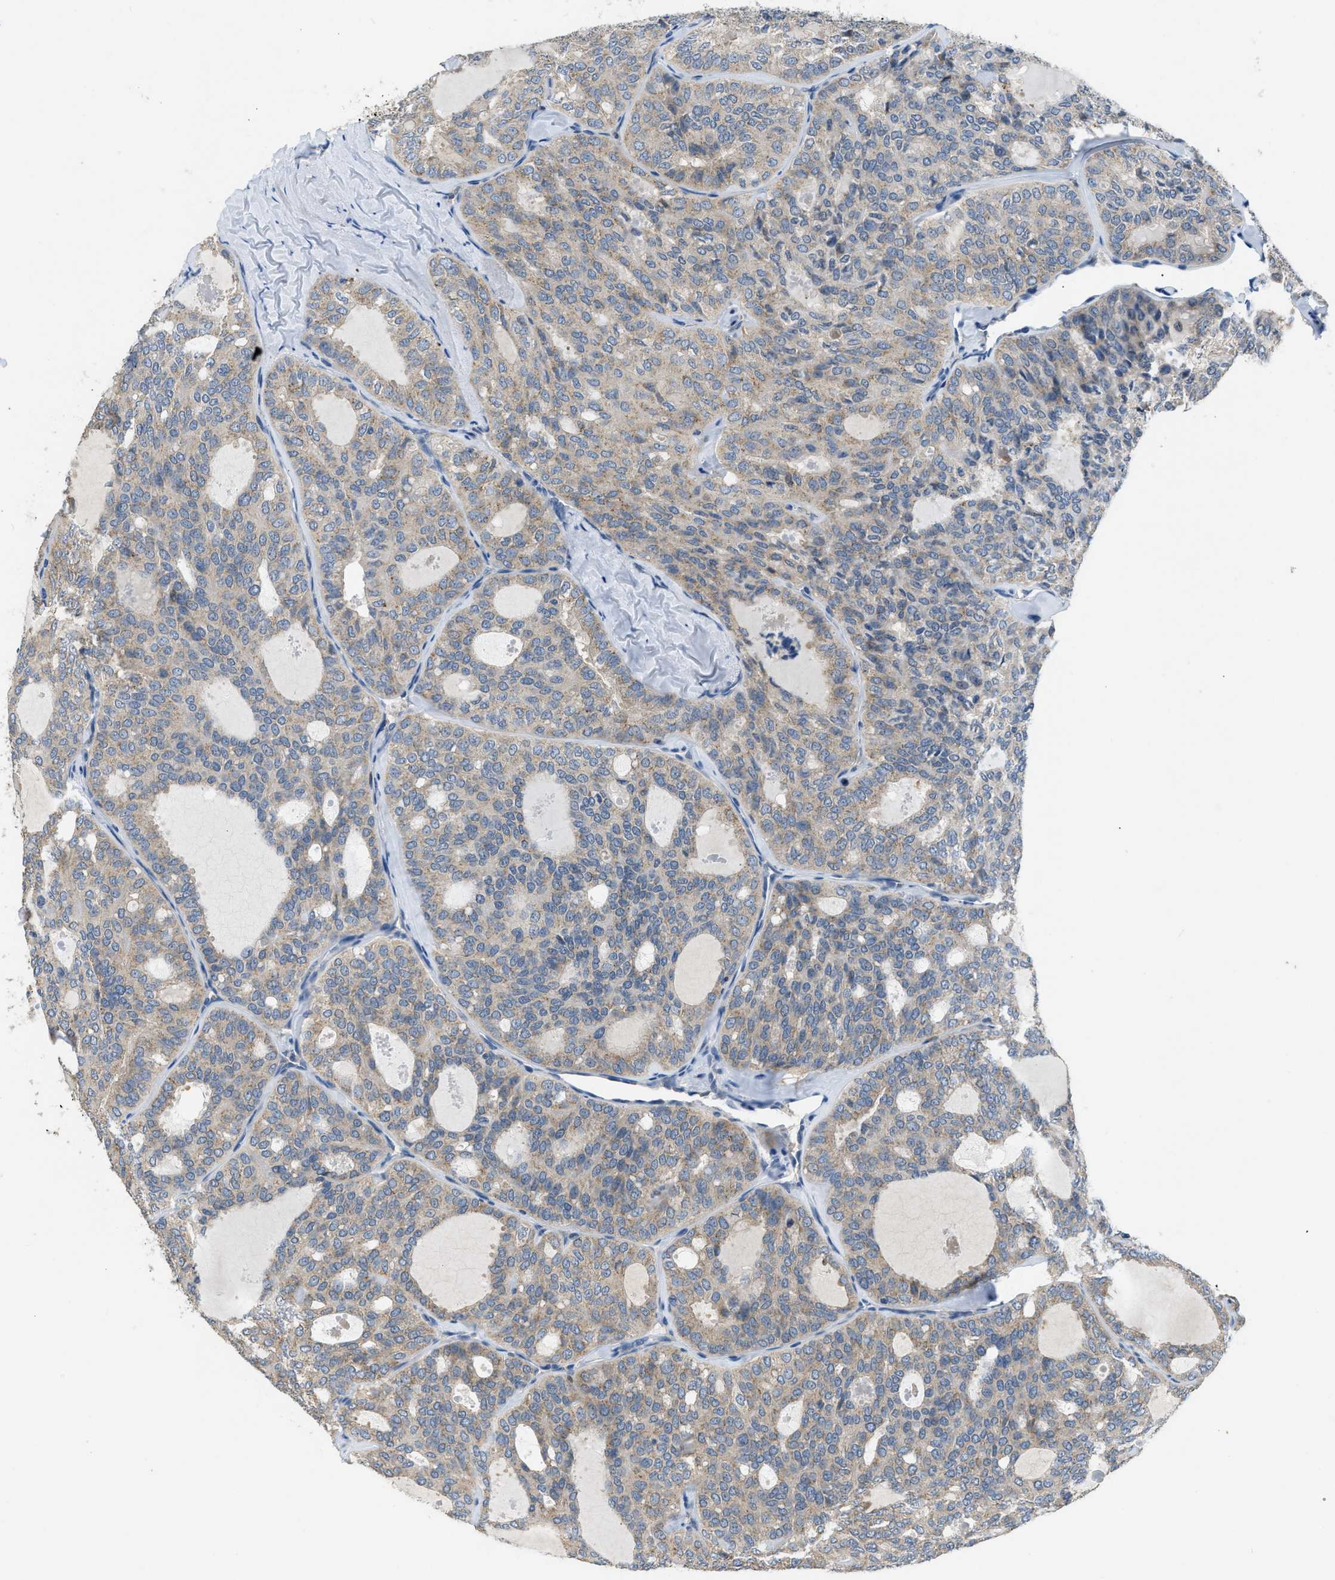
{"staining": {"intensity": "weak", "quantity": "25%-75%", "location": "cytoplasmic/membranous"}, "tissue": "thyroid cancer", "cell_type": "Tumor cells", "image_type": "cancer", "snomed": [{"axis": "morphology", "description": "Follicular adenoma carcinoma, NOS"}, {"axis": "topography", "description": "Thyroid gland"}], "caption": "Tumor cells demonstrate low levels of weak cytoplasmic/membranous expression in about 25%-75% of cells in human thyroid follicular adenoma carcinoma. (Brightfield microscopy of DAB IHC at high magnification).", "gene": "TOMM34", "patient": {"sex": "male", "age": 75}}